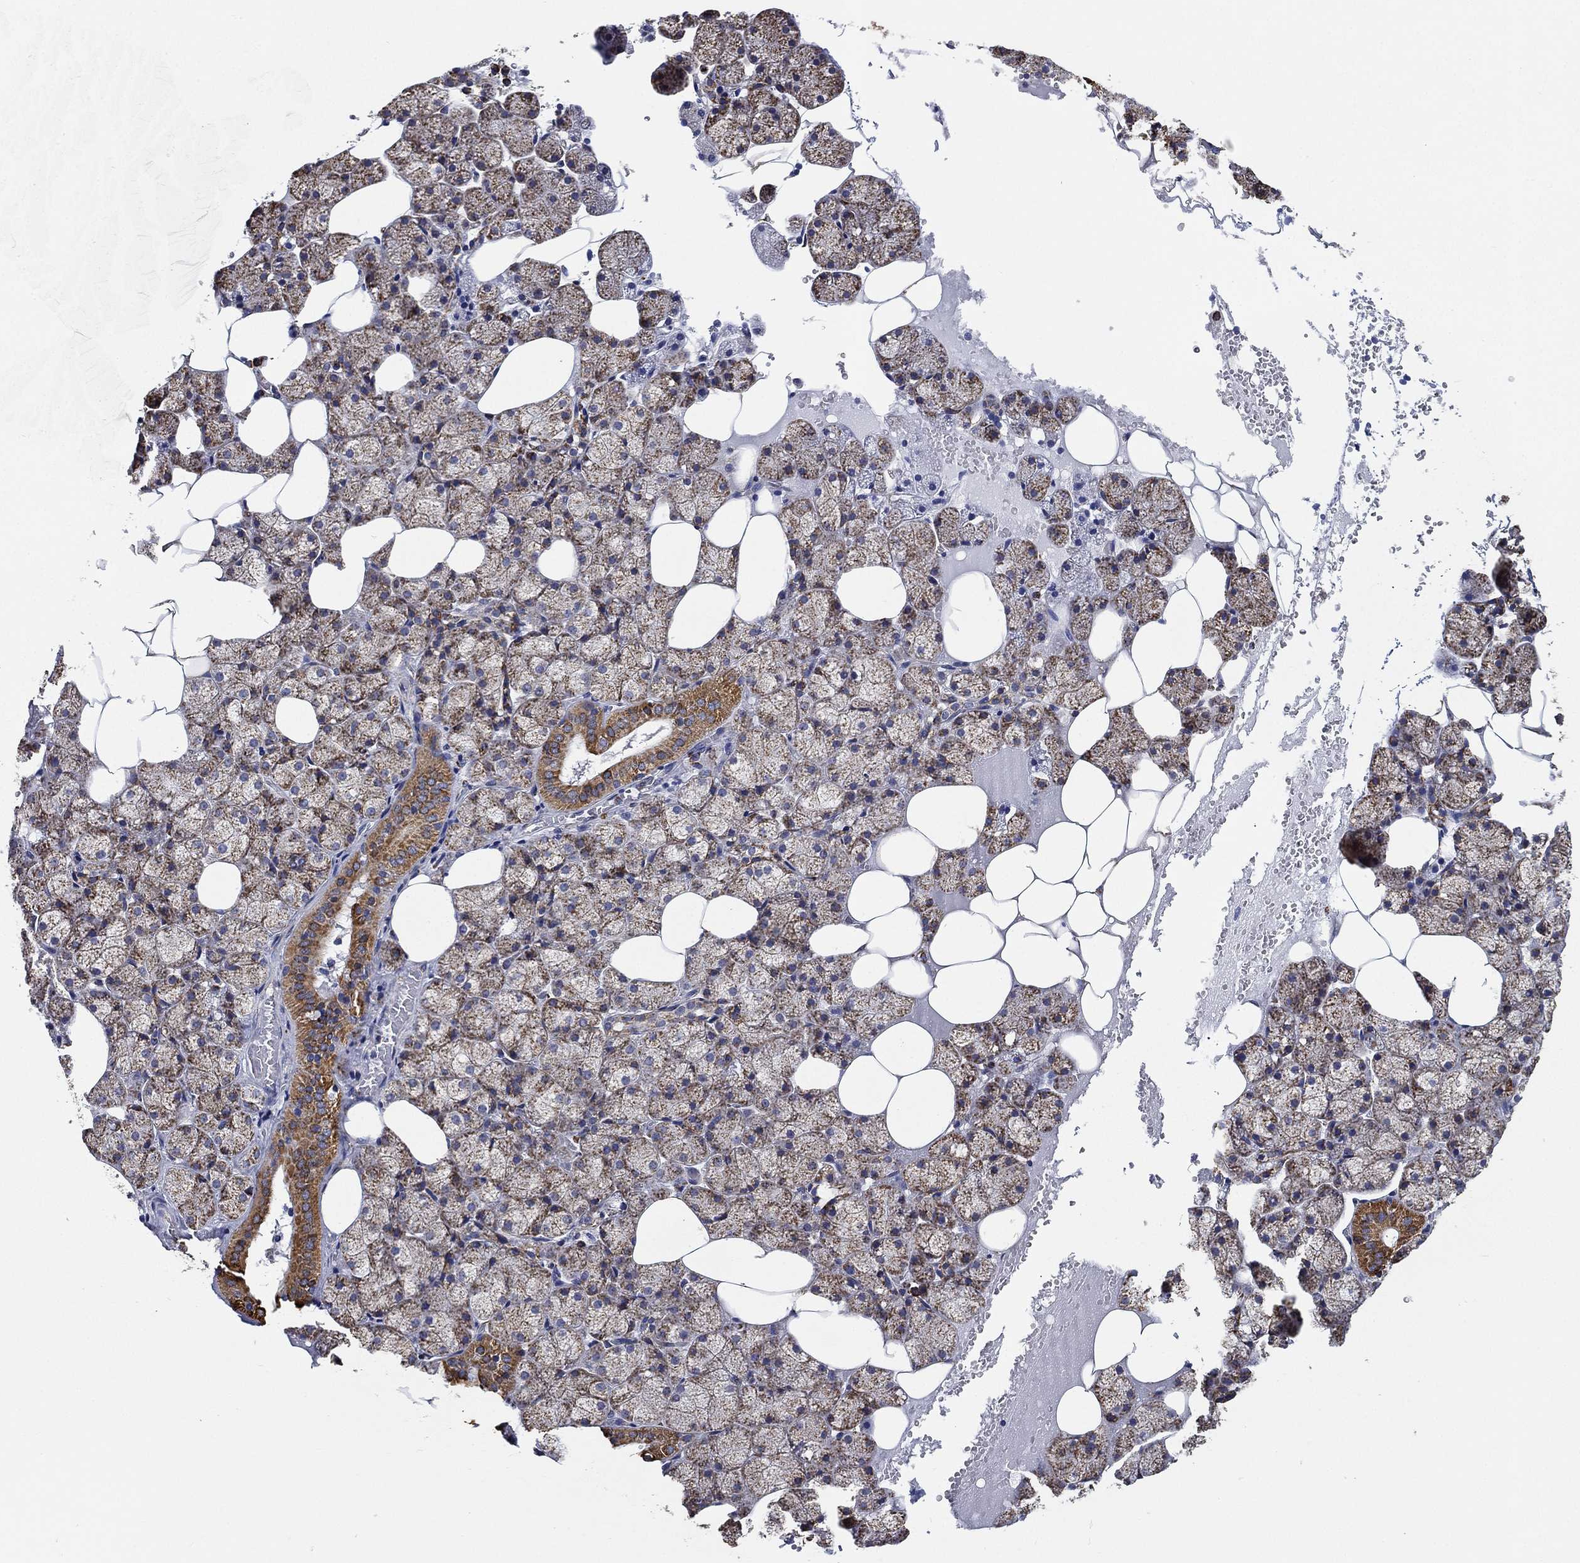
{"staining": {"intensity": "moderate", "quantity": ">75%", "location": "cytoplasmic/membranous"}, "tissue": "salivary gland", "cell_type": "Glandular cells", "image_type": "normal", "snomed": [{"axis": "morphology", "description": "Normal tissue, NOS"}, {"axis": "topography", "description": "Salivary gland"}], "caption": "A medium amount of moderate cytoplasmic/membranous staining is present in approximately >75% of glandular cells in unremarkable salivary gland.", "gene": "NDUFAB1", "patient": {"sex": "male", "age": 38}}